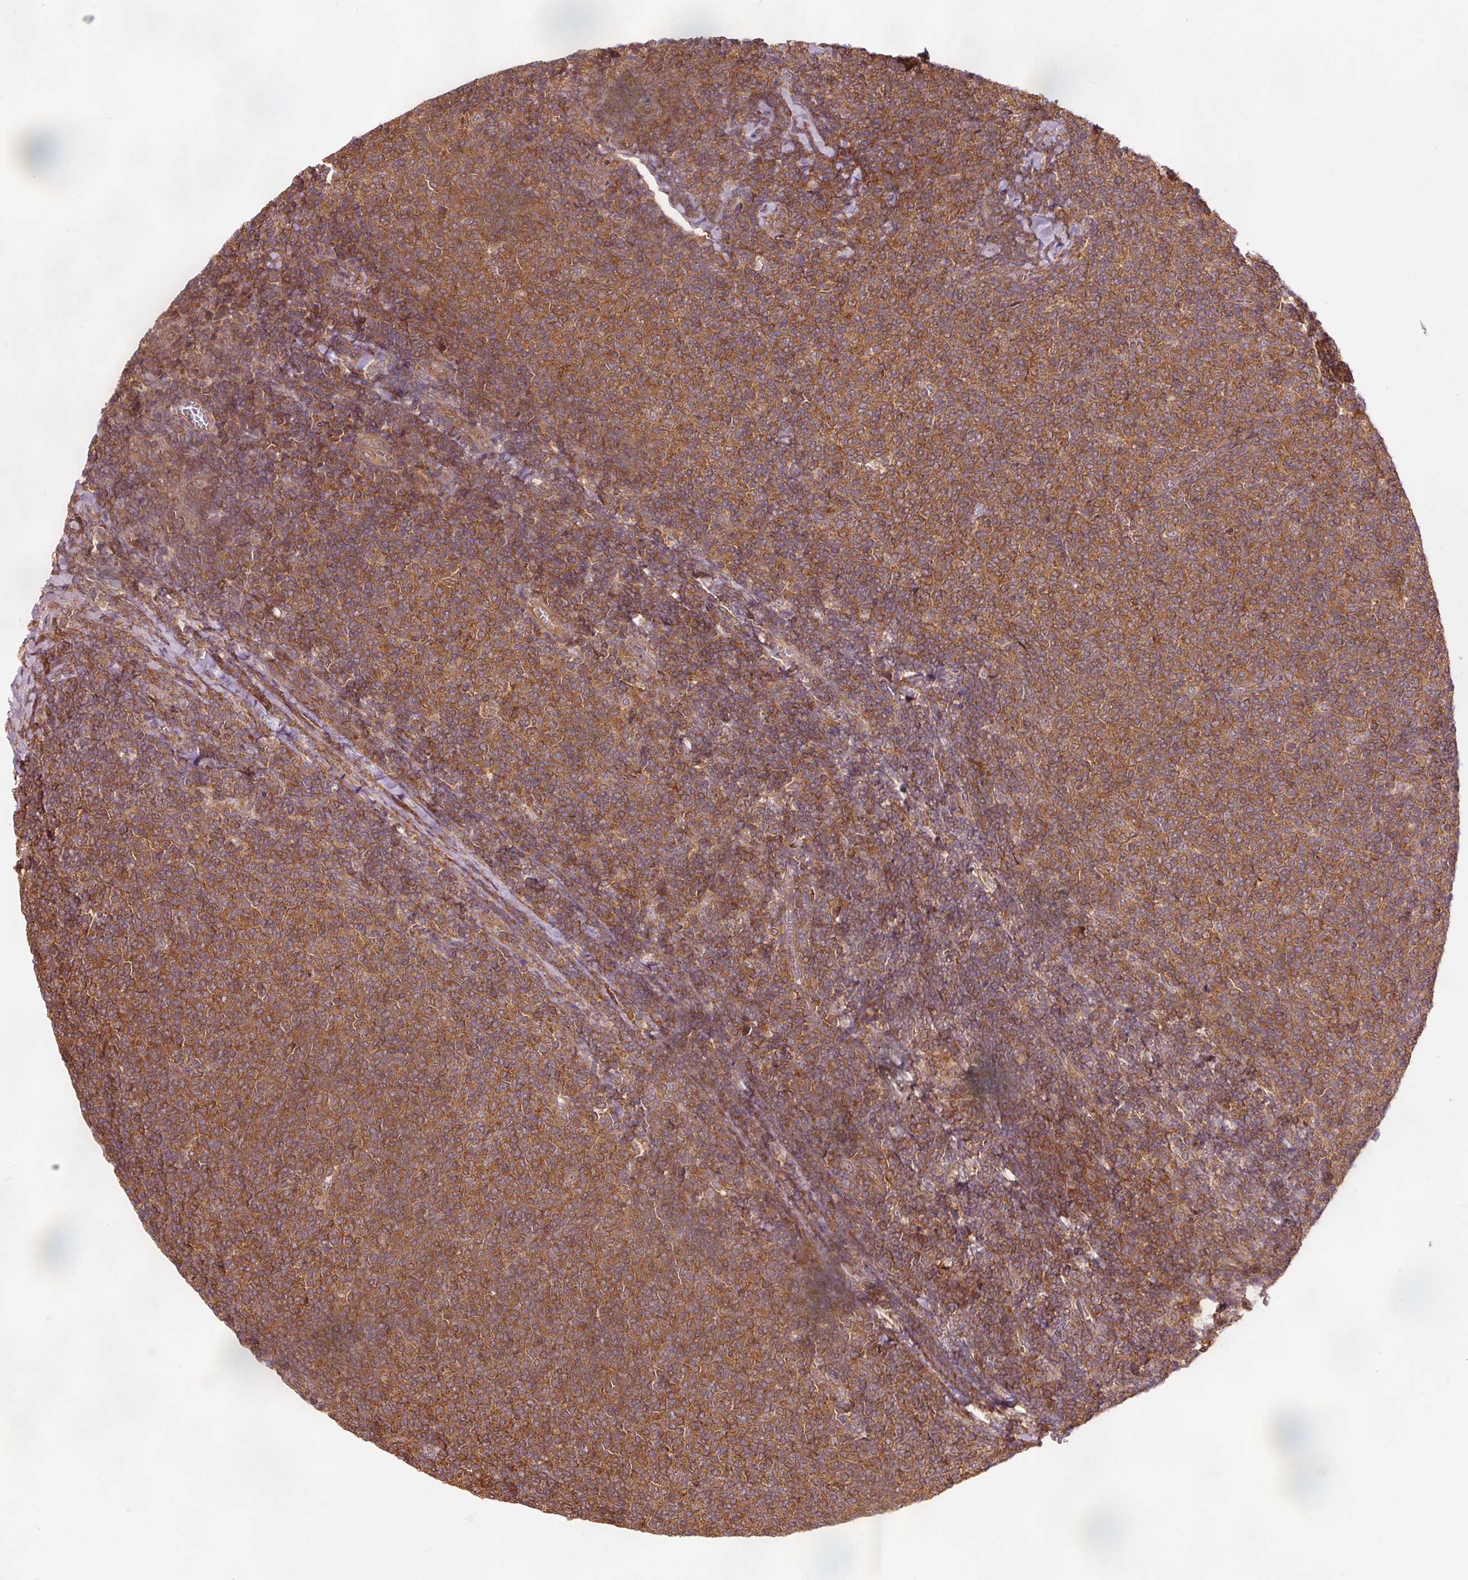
{"staining": {"intensity": "moderate", "quantity": ">75%", "location": "cytoplasmic/membranous"}, "tissue": "lymphoma", "cell_type": "Tumor cells", "image_type": "cancer", "snomed": [{"axis": "morphology", "description": "Malignant lymphoma, non-Hodgkin's type, Low grade"}, {"axis": "topography", "description": "Lymph node"}], "caption": "About >75% of tumor cells in lymphoma exhibit moderate cytoplasmic/membranous protein staining as visualized by brown immunohistochemical staining.", "gene": "PDAP1", "patient": {"sex": "male", "age": 52}}